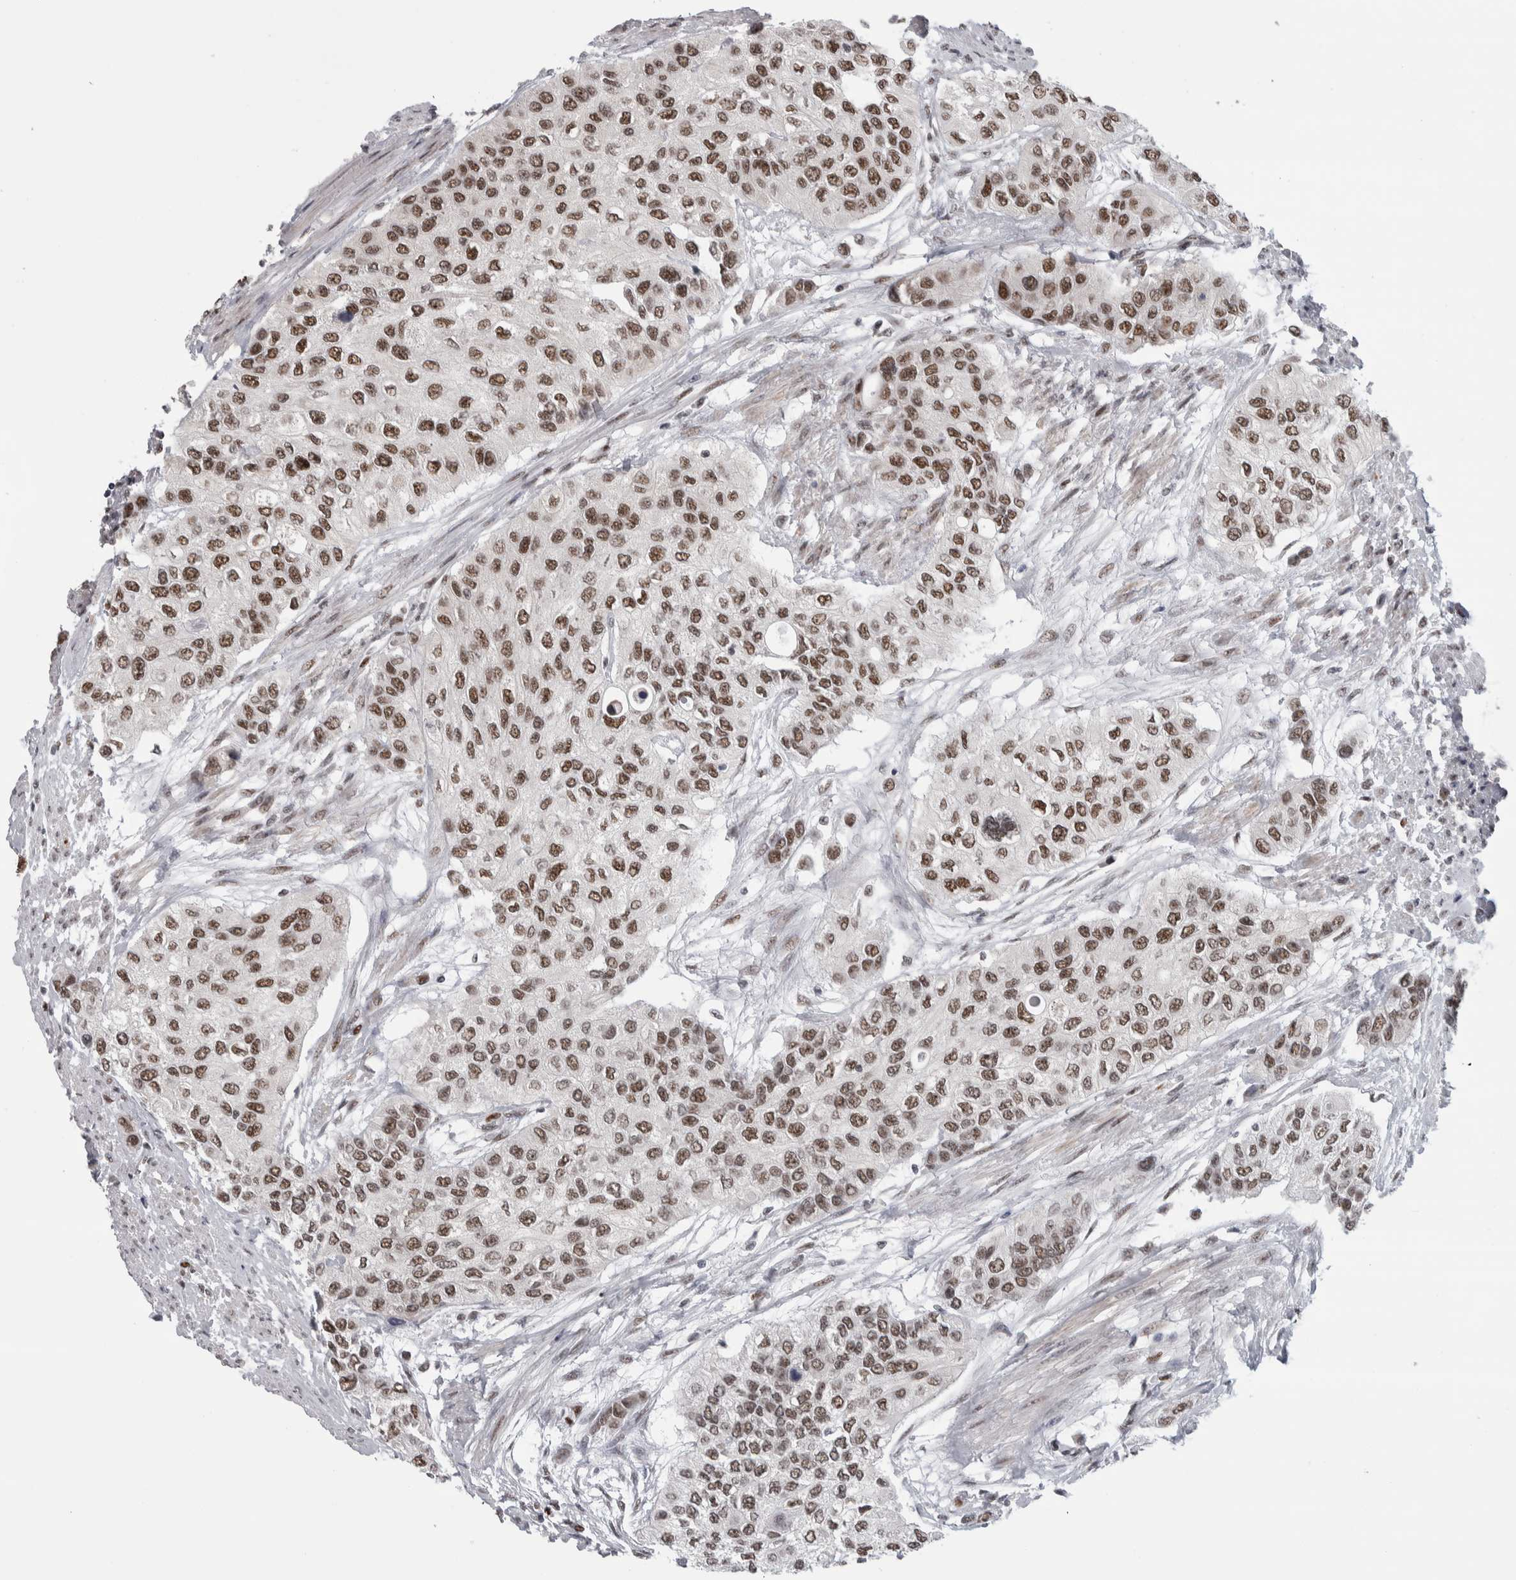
{"staining": {"intensity": "strong", "quantity": ">75%", "location": "nuclear"}, "tissue": "urothelial cancer", "cell_type": "Tumor cells", "image_type": "cancer", "snomed": [{"axis": "morphology", "description": "Urothelial carcinoma, High grade"}, {"axis": "topography", "description": "Urinary bladder"}], "caption": "Tumor cells display high levels of strong nuclear staining in about >75% of cells in human urothelial cancer.", "gene": "HEXIM2", "patient": {"sex": "female", "age": 56}}